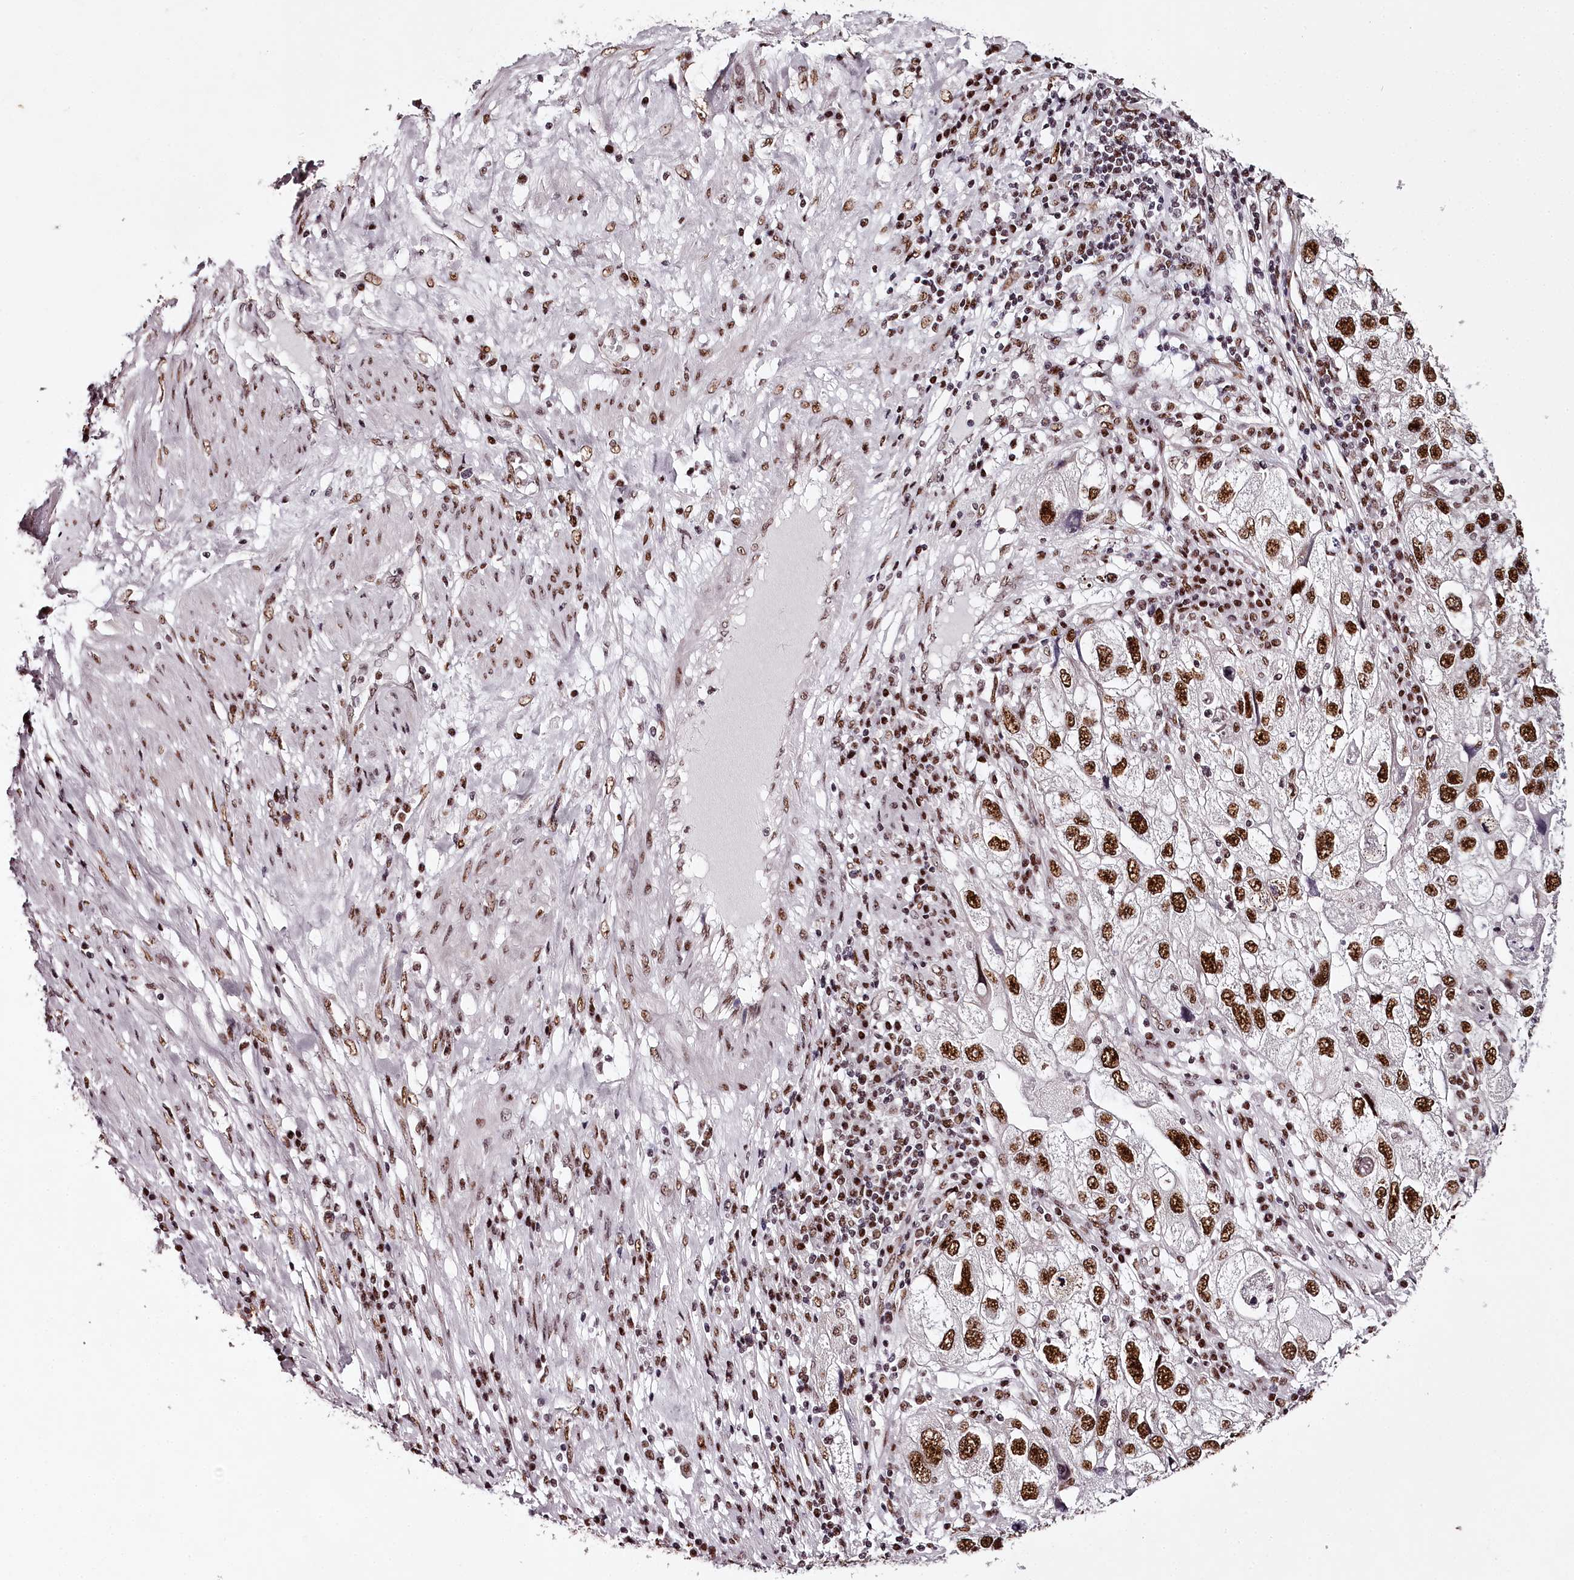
{"staining": {"intensity": "strong", "quantity": ">75%", "location": "nuclear"}, "tissue": "endometrial cancer", "cell_type": "Tumor cells", "image_type": "cancer", "snomed": [{"axis": "morphology", "description": "Adenocarcinoma, NOS"}, {"axis": "topography", "description": "Endometrium"}], "caption": "Endometrial cancer (adenocarcinoma) stained with a brown dye exhibits strong nuclear positive positivity in about >75% of tumor cells.", "gene": "PSPC1", "patient": {"sex": "female", "age": 49}}